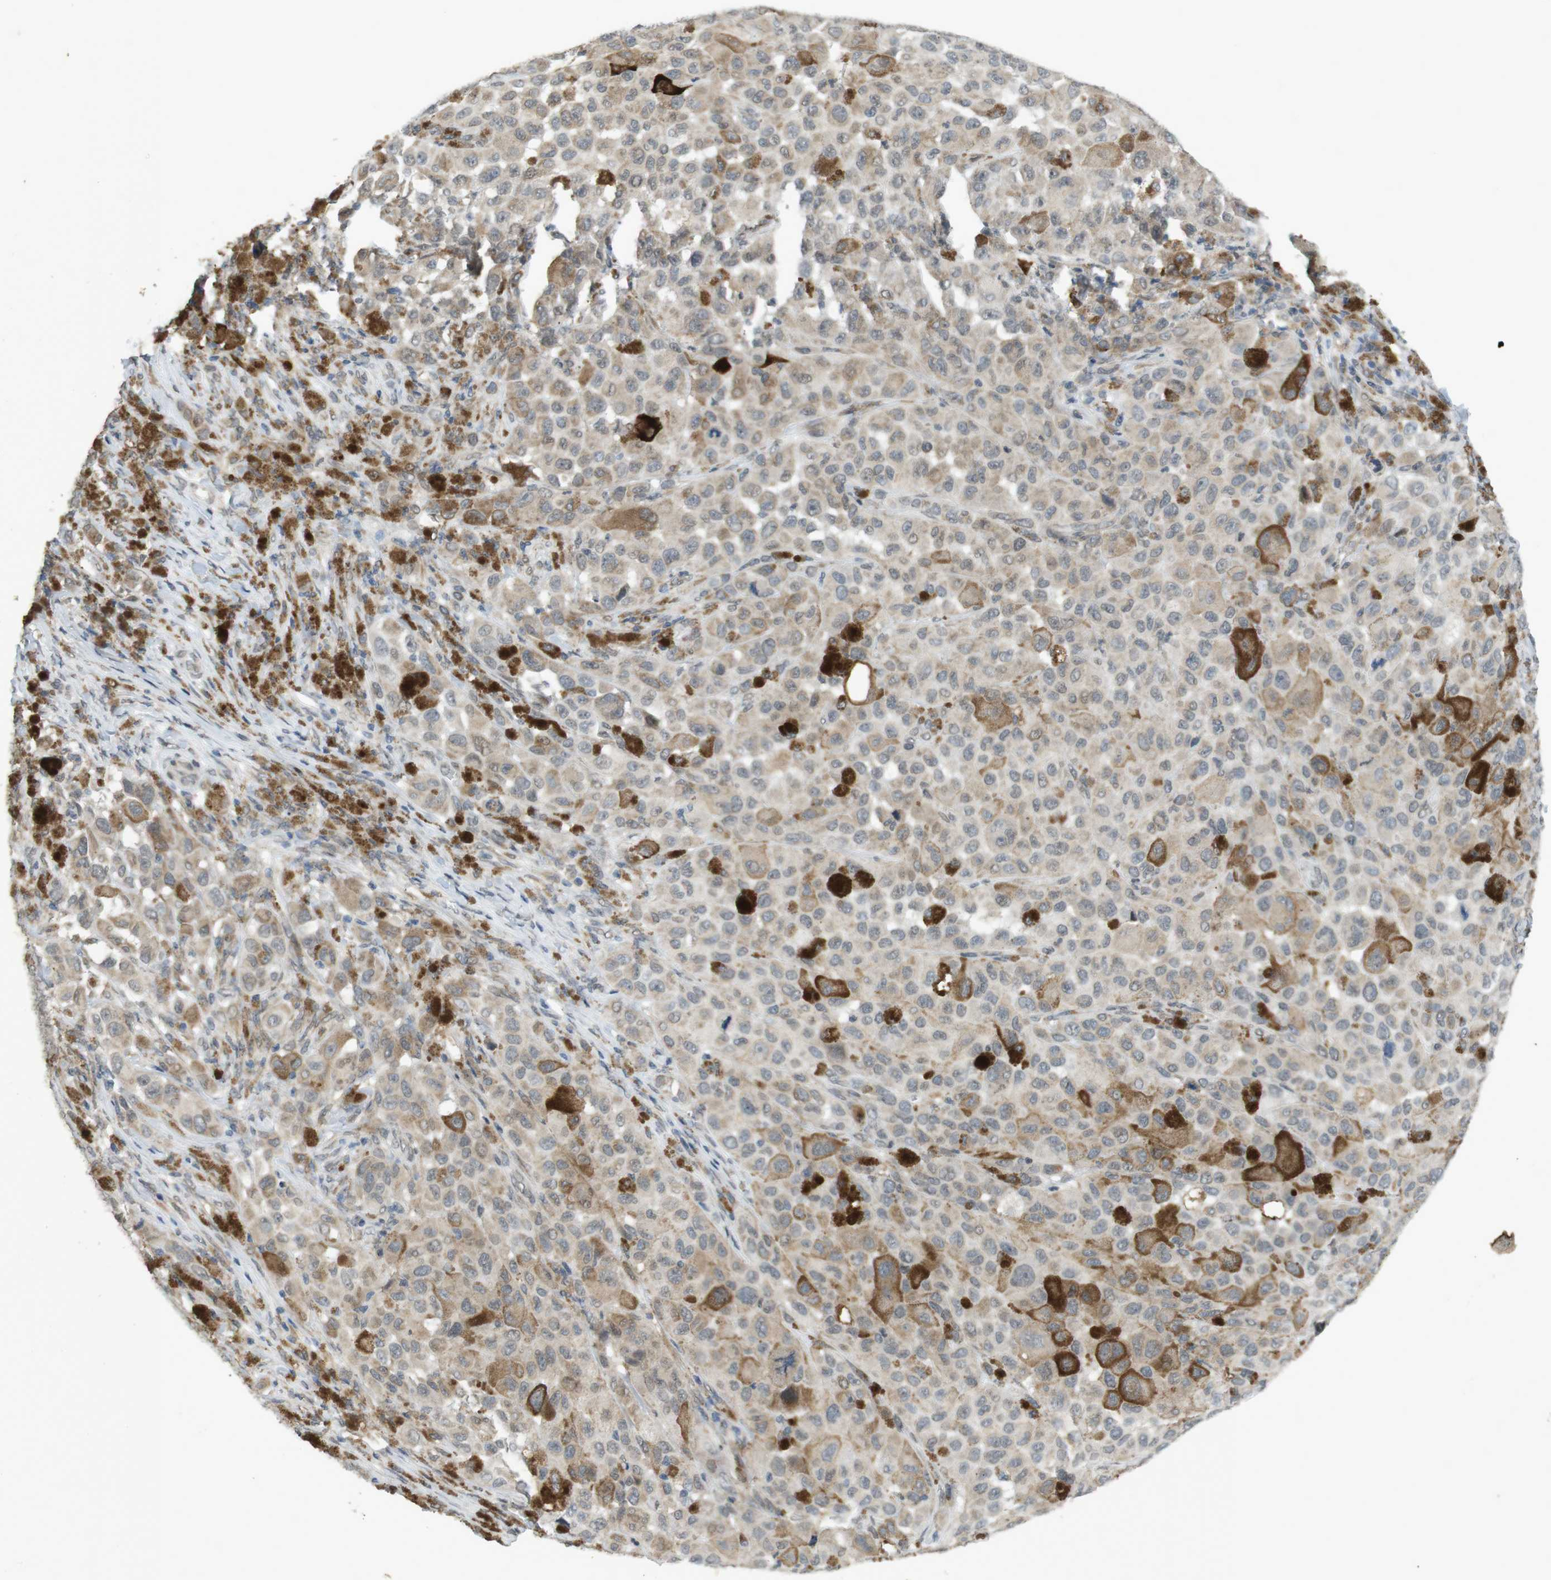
{"staining": {"intensity": "weak", "quantity": ">75%", "location": "cytoplasmic/membranous"}, "tissue": "melanoma", "cell_type": "Tumor cells", "image_type": "cancer", "snomed": [{"axis": "morphology", "description": "Malignant melanoma, NOS"}, {"axis": "topography", "description": "Skin"}], "caption": "A micrograph showing weak cytoplasmic/membranous staining in approximately >75% of tumor cells in melanoma, as visualized by brown immunohistochemical staining.", "gene": "FZD10", "patient": {"sex": "male", "age": 96}}